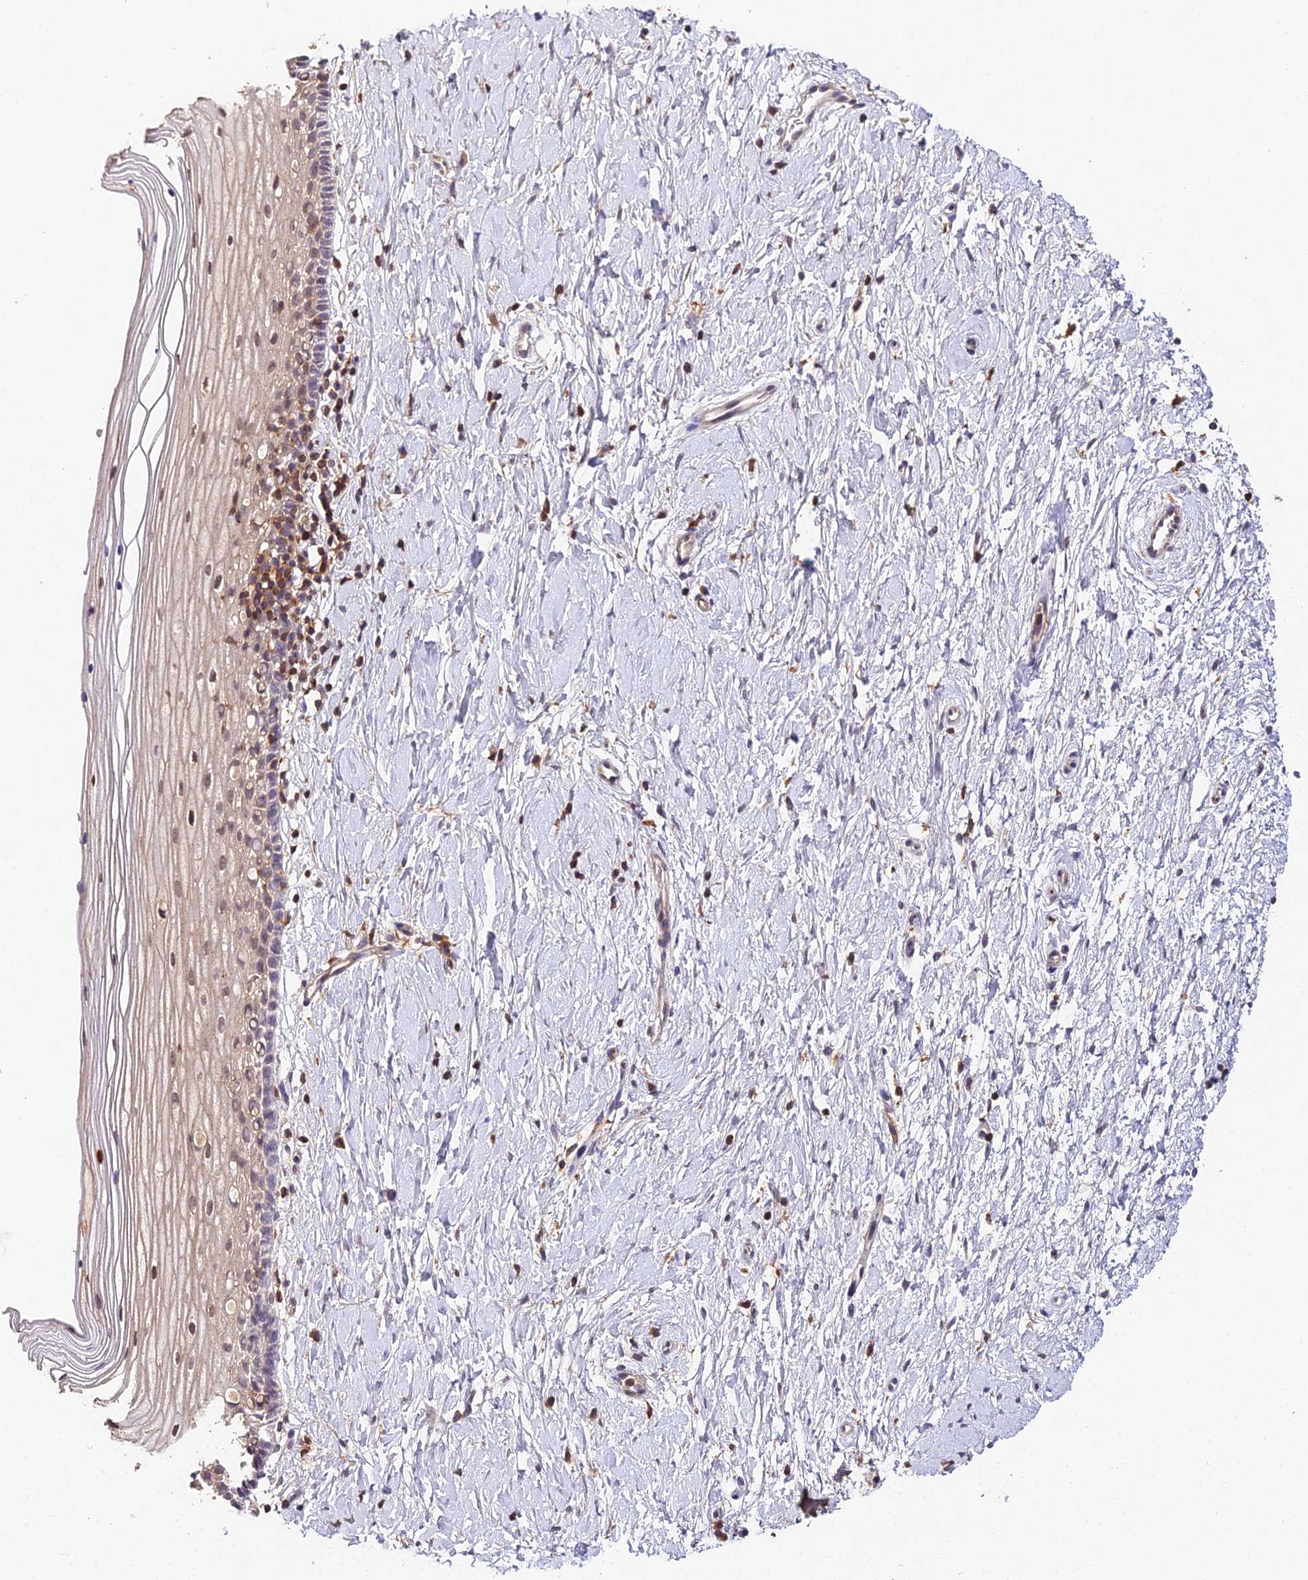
{"staining": {"intensity": "weak", "quantity": "25%-75%", "location": "cytoplasmic/membranous,nuclear"}, "tissue": "cervix", "cell_type": "Squamous epithelial cells", "image_type": "normal", "snomed": [{"axis": "morphology", "description": "Normal tissue, NOS"}, {"axis": "topography", "description": "Cervix"}], "caption": "The immunohistochemical stain labels weak cytoplasmic/membranous,nuclear expression in squamous epithelial cells of normal cervix. The protein is shown in brown color, while the nuclei are stained blue.", "gene": "TPRX1", "patient": {"sex": "female", "age": 39}}